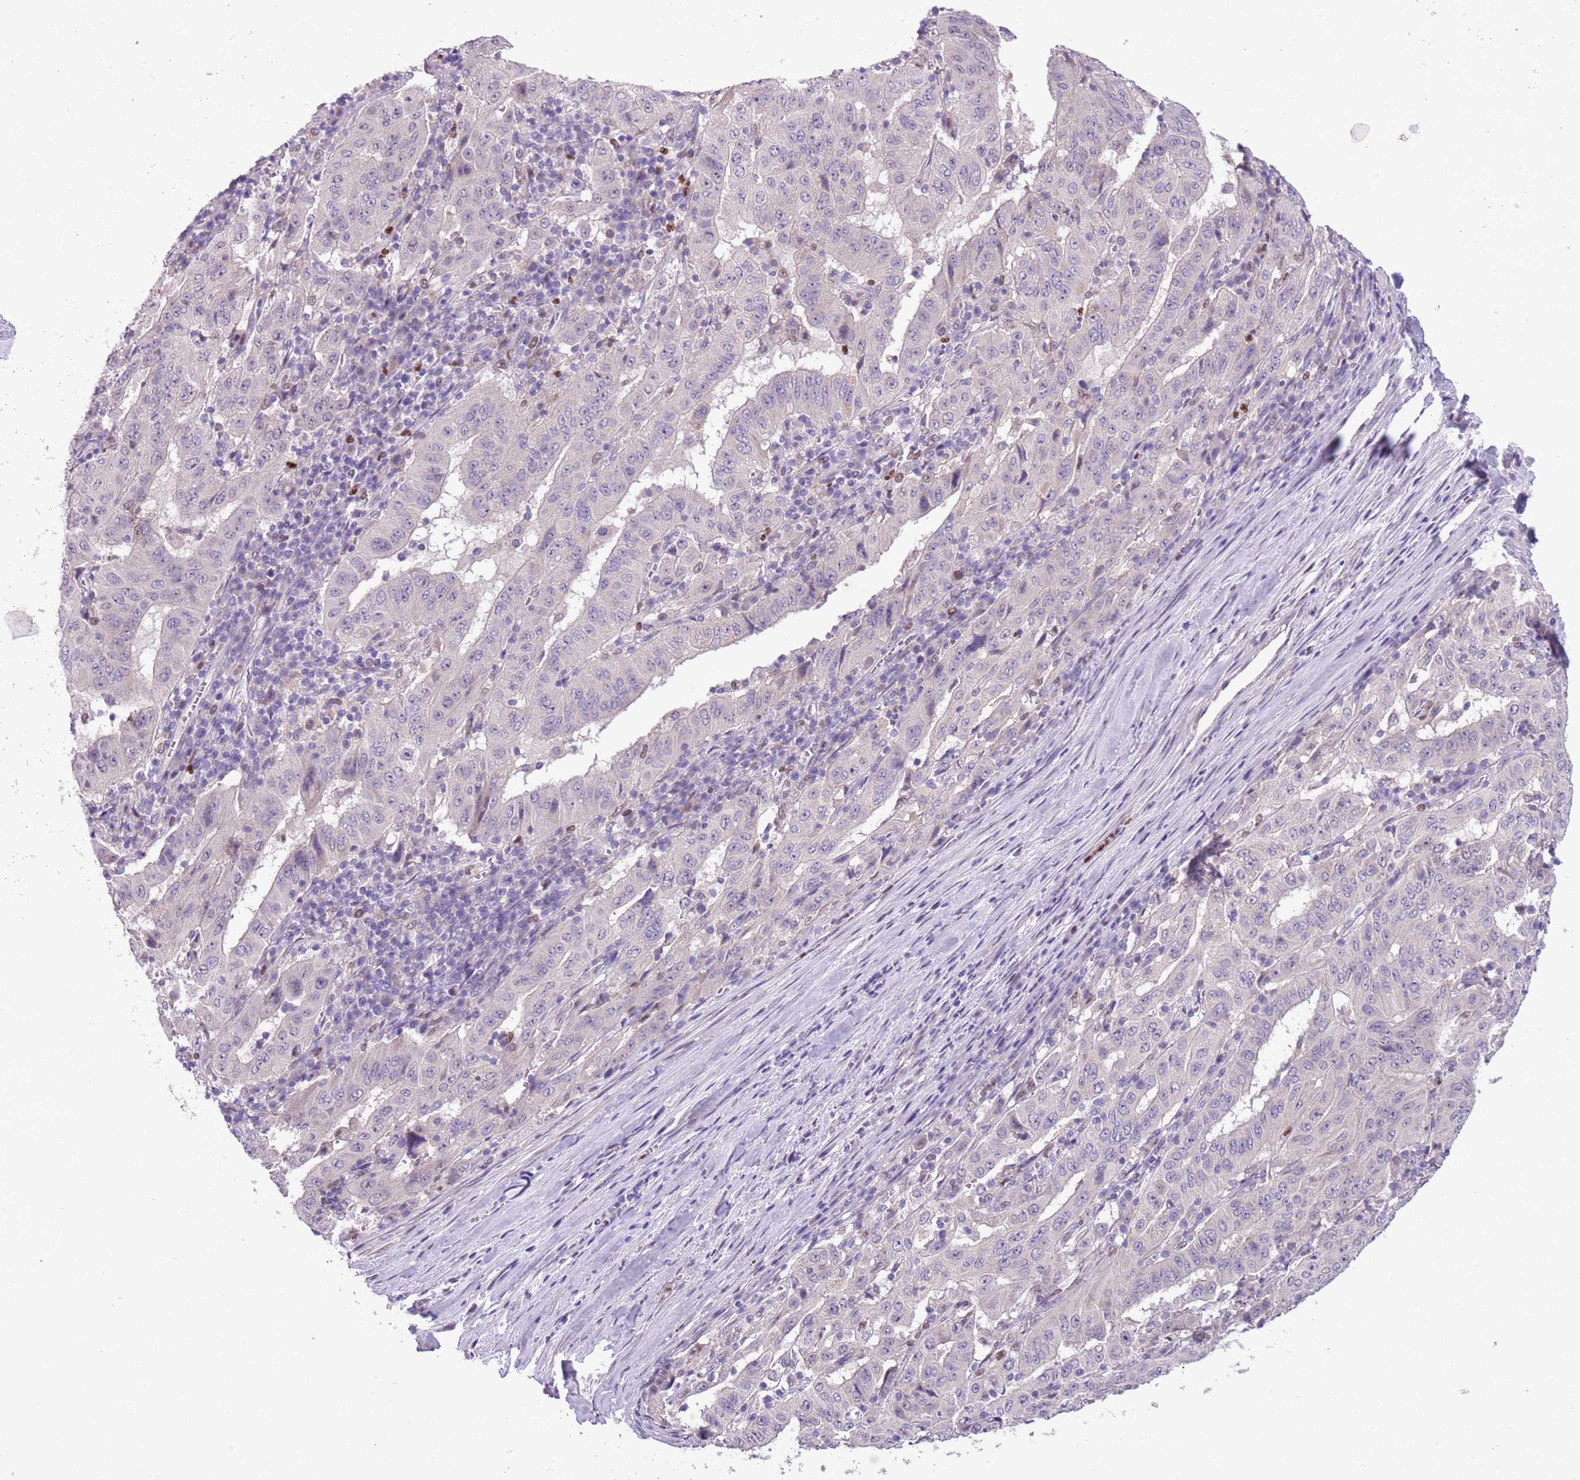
{"staining": {"intensity": "negative", "quantity": "none", "location": "none"}, "tissue": "pancreatic cancer", "cell_type": "Tumor cells", "image_type": "cancer", "snomed": [{"axis": "morphology", "description": "Adenocarcinoma, NOS"}, {"axis": "topography", "description": "Pancreas"}], "caption": "Tumor cells show no significant protein positivity in pancreatic cancer (adenocarcinoma).", "gene": "ADCY7", "patient": {"sex": "male", "age": 63}}